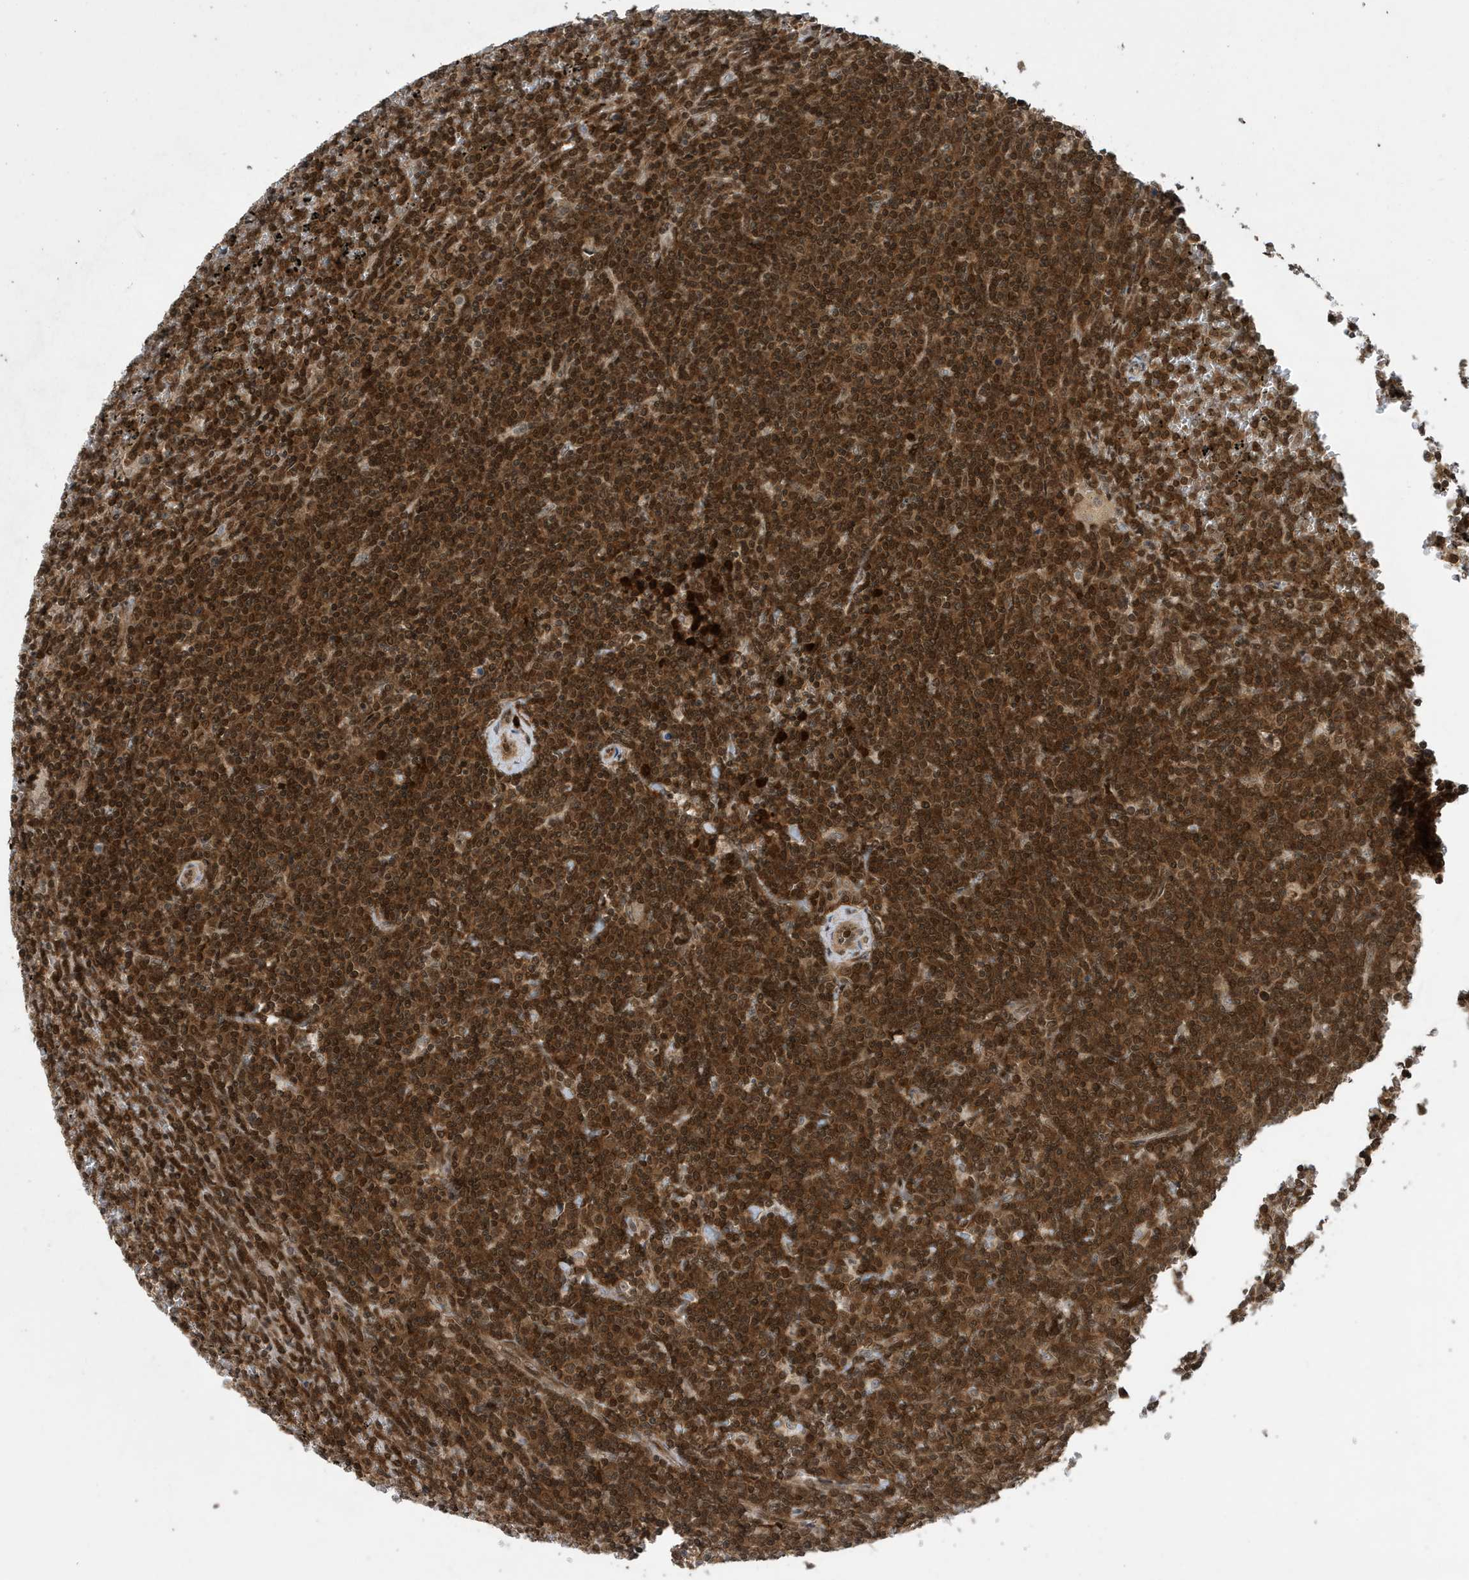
{"staining": {"intensity": "strong", "quantity": ">75%", "location": "cytoplasmic/membranous,nuclear"}, "tissue": "lymphoma", "cell_type": "Tumor cells", "image_type": "cancer", "snomed": [{"axis": "morphology", "description": "Malignant lymphoma, non-Hodgkin's type, Low grade"}, {"axis": "topography", "description": "Spleen"}], "caption": "This histopathology image exhibits immunohistochemistry staining of low-grade malignant lymphoma, non-Hodgkin's type, with high strong cytoplasmic/membranous and nuclear positivity in about >75% of tumor cells.", "gene": "UBQLN1", "patient": {"sex": "female", "age": 19}}